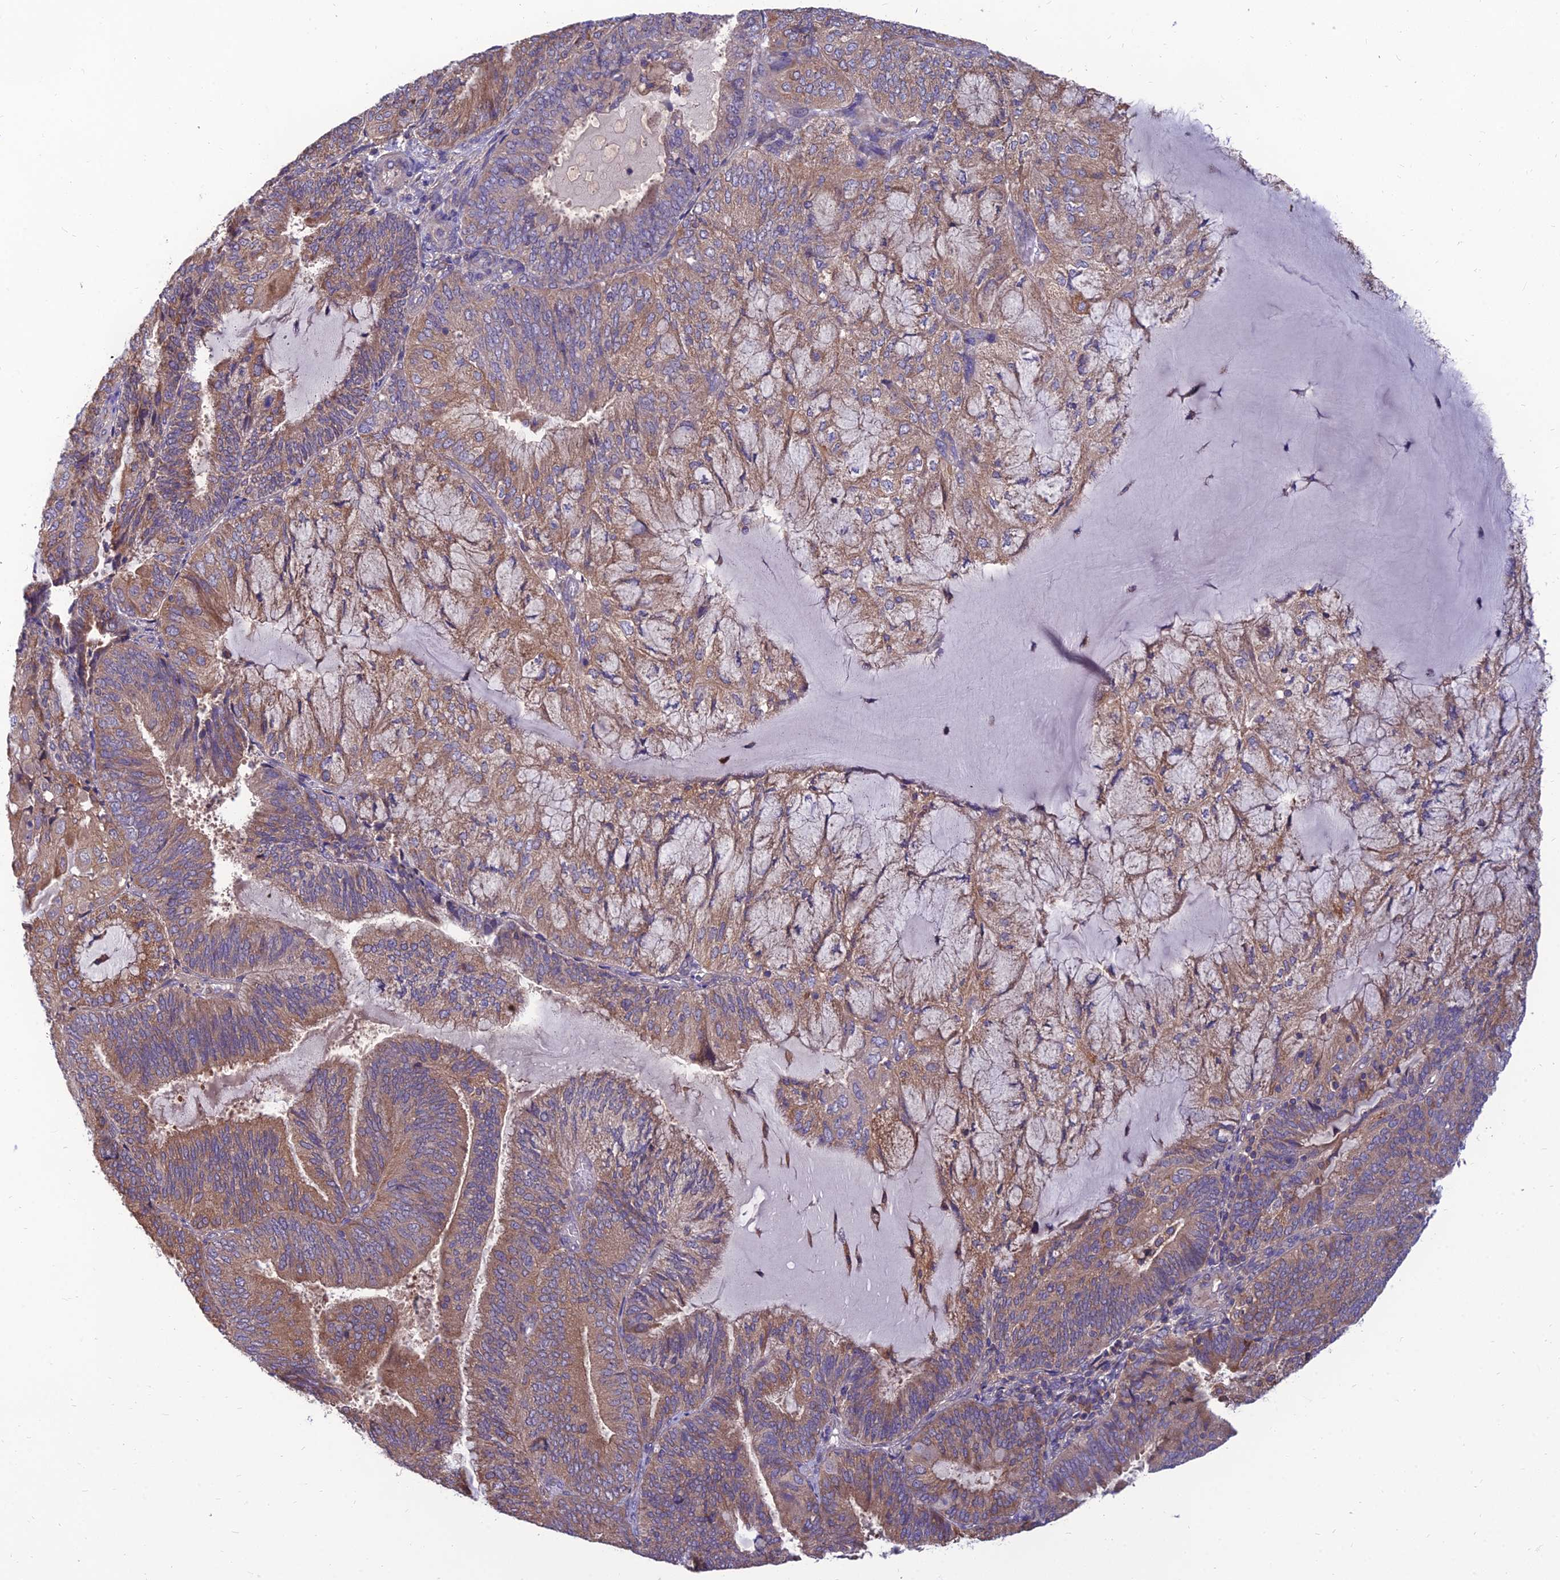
{"staining": {"intensity": "moderate", "quantity": ">75%", "location": "cytoplasmic/membranous"}, "tissue": "endometrial cancer", "cell_type": "Tumor cells", "image_type": "cancer", "snomed": [{"axis": "morphology", "description": "Adenocarcinoma, NOS"}, {"axis": "topography", "description": "Endometrium"}], "caption": "Human adenocarcinoma (endometrial) stained for a protein (brown) reveals moderate cytoplasmic/membranous positive staining in approximately >75% of tumor cells.", "gene": "UMAD1", "patient": {"sex": "female", "age": 81}}